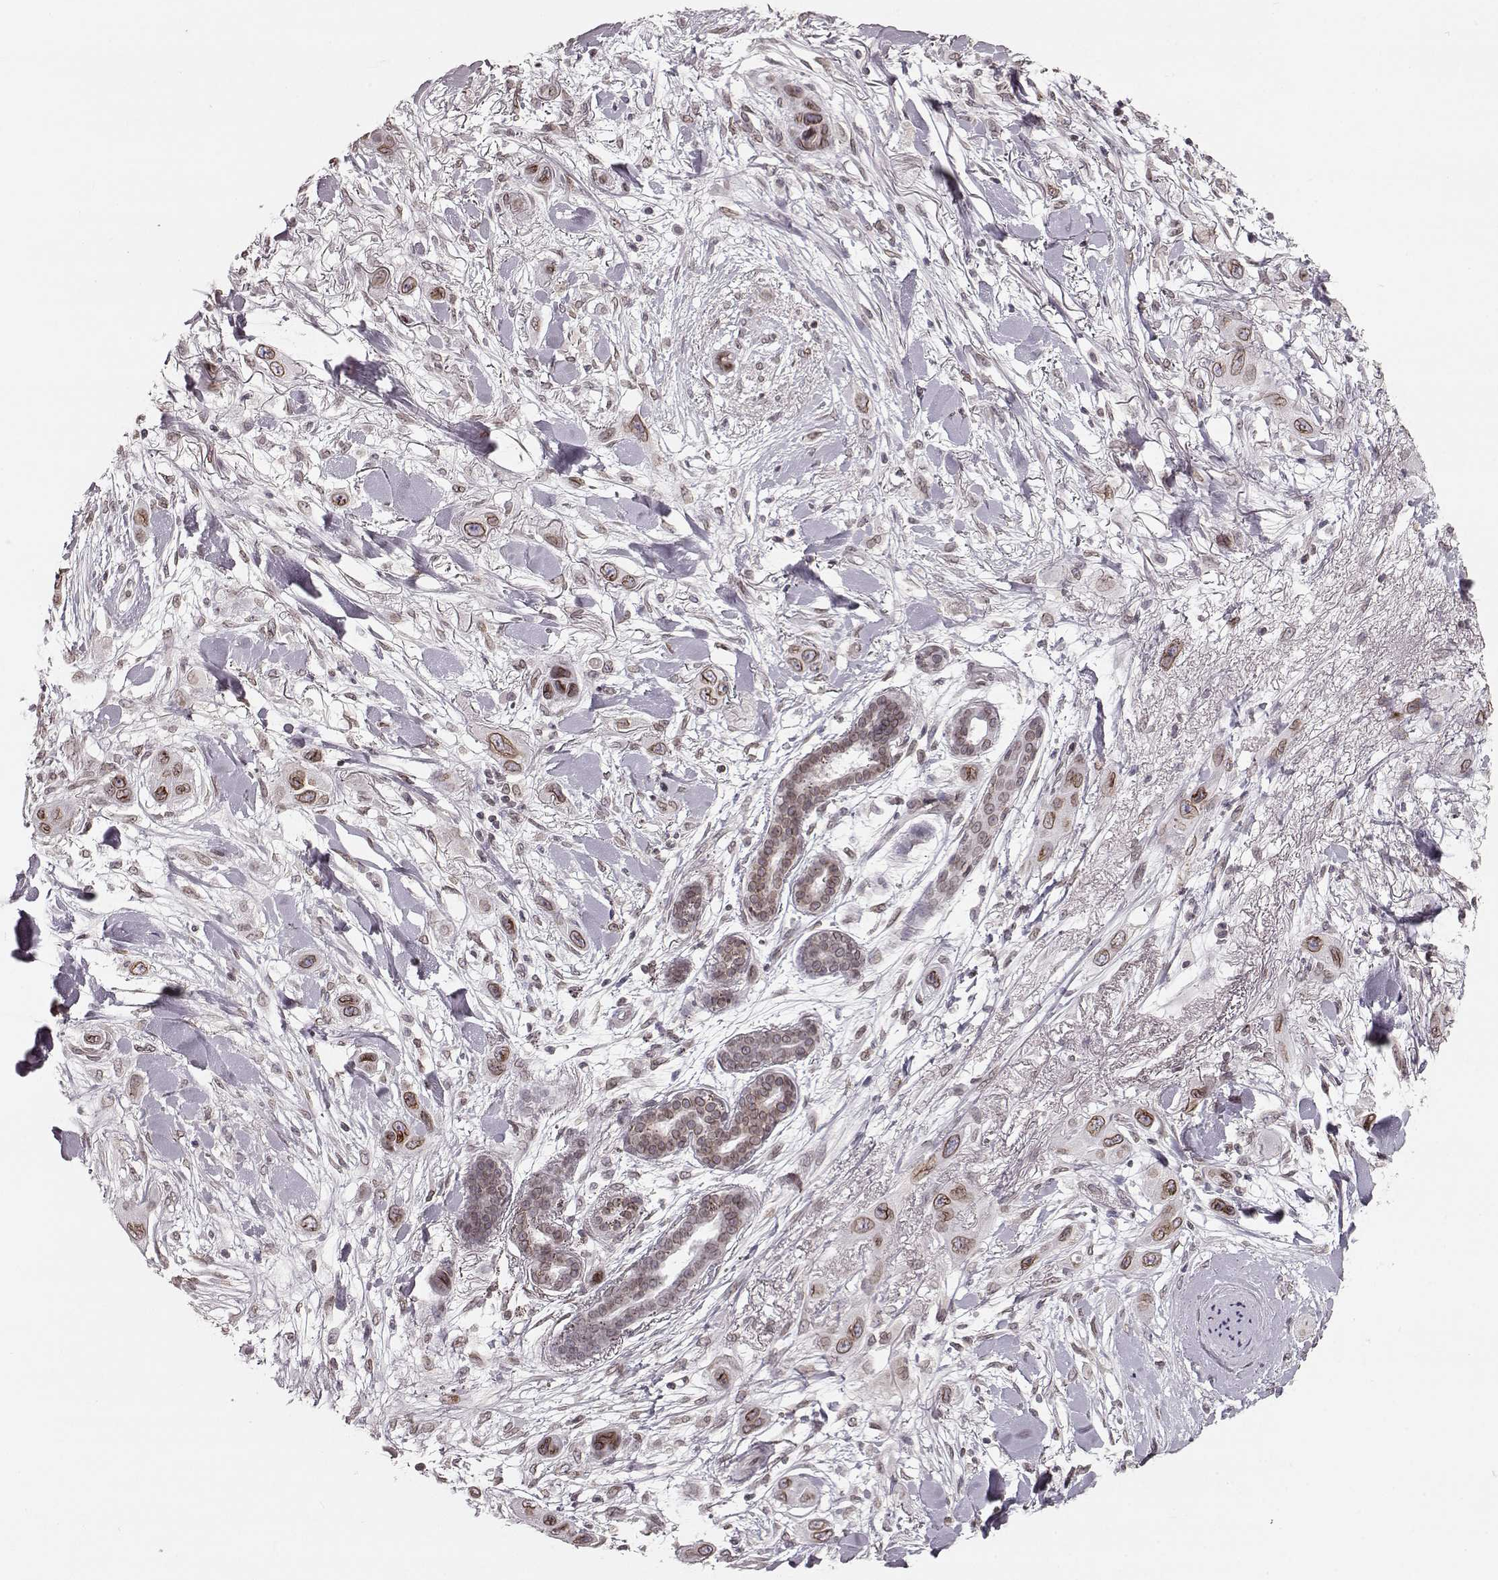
{"staining": {"intensity": "moderate", "quantity": ">75%", "location": "cytoplasmic/membranous,nuclear"}, "tissue": "skin cancer", "cell_type": "Tumor cells", "image_type": "cancer", "snomed": [{"axis": "morphology", "description": "Squamous cell carcinoma, NOS"}, {"axis": "topography", "description": "Skin"}], "caption": "This micrograph exhibits immunohistochemistry staining of human skin squamous cell carcinoma, with medium moderate cytoplasmic/membranous and nuclear staining in about >75% of tumor cells.", "gene": "DCAF12", "patient": {"sex": "male", "age": 79}}